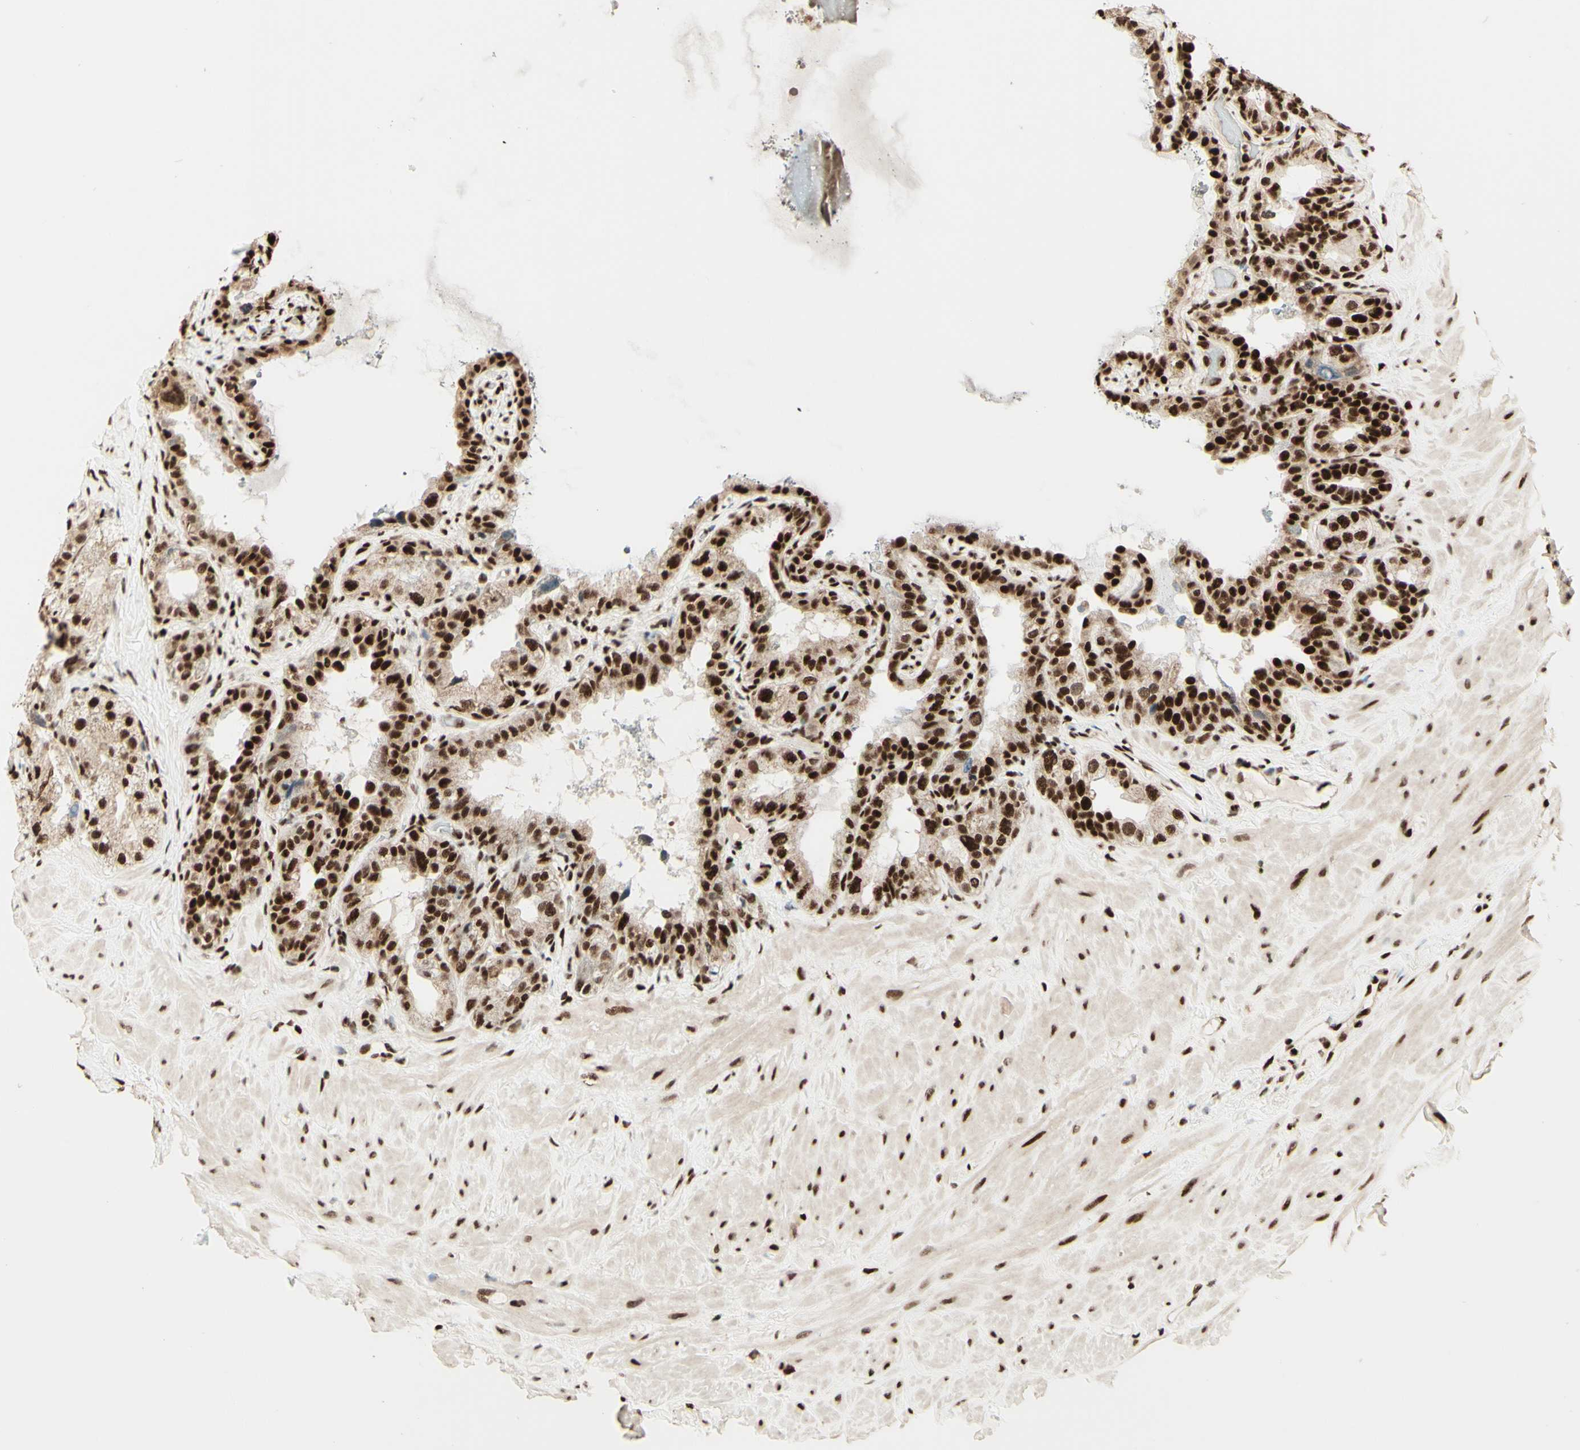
{"staining": {"intensity": "strong", "quantity": ">75%", "location": "nuclear"}, "tissue": "seminal vesicle", "cell_type": "Glandular cells", "image_type": "normal", "snomed": [{"axis": "morphology", "description": "Normal tissue, NOS"}, {"axis": "topography", "description": "Seminal veicle"}], "caption": "Seminal vesicle stained with DAB (3,3'-diaminobenzidine) immunohistochemistry (IHC) exhibits high levels of strong nuclear staining in about >75% of glandular cells.", "gene": "NR3C1", "patient": {"sex": "male", "age": 68}}